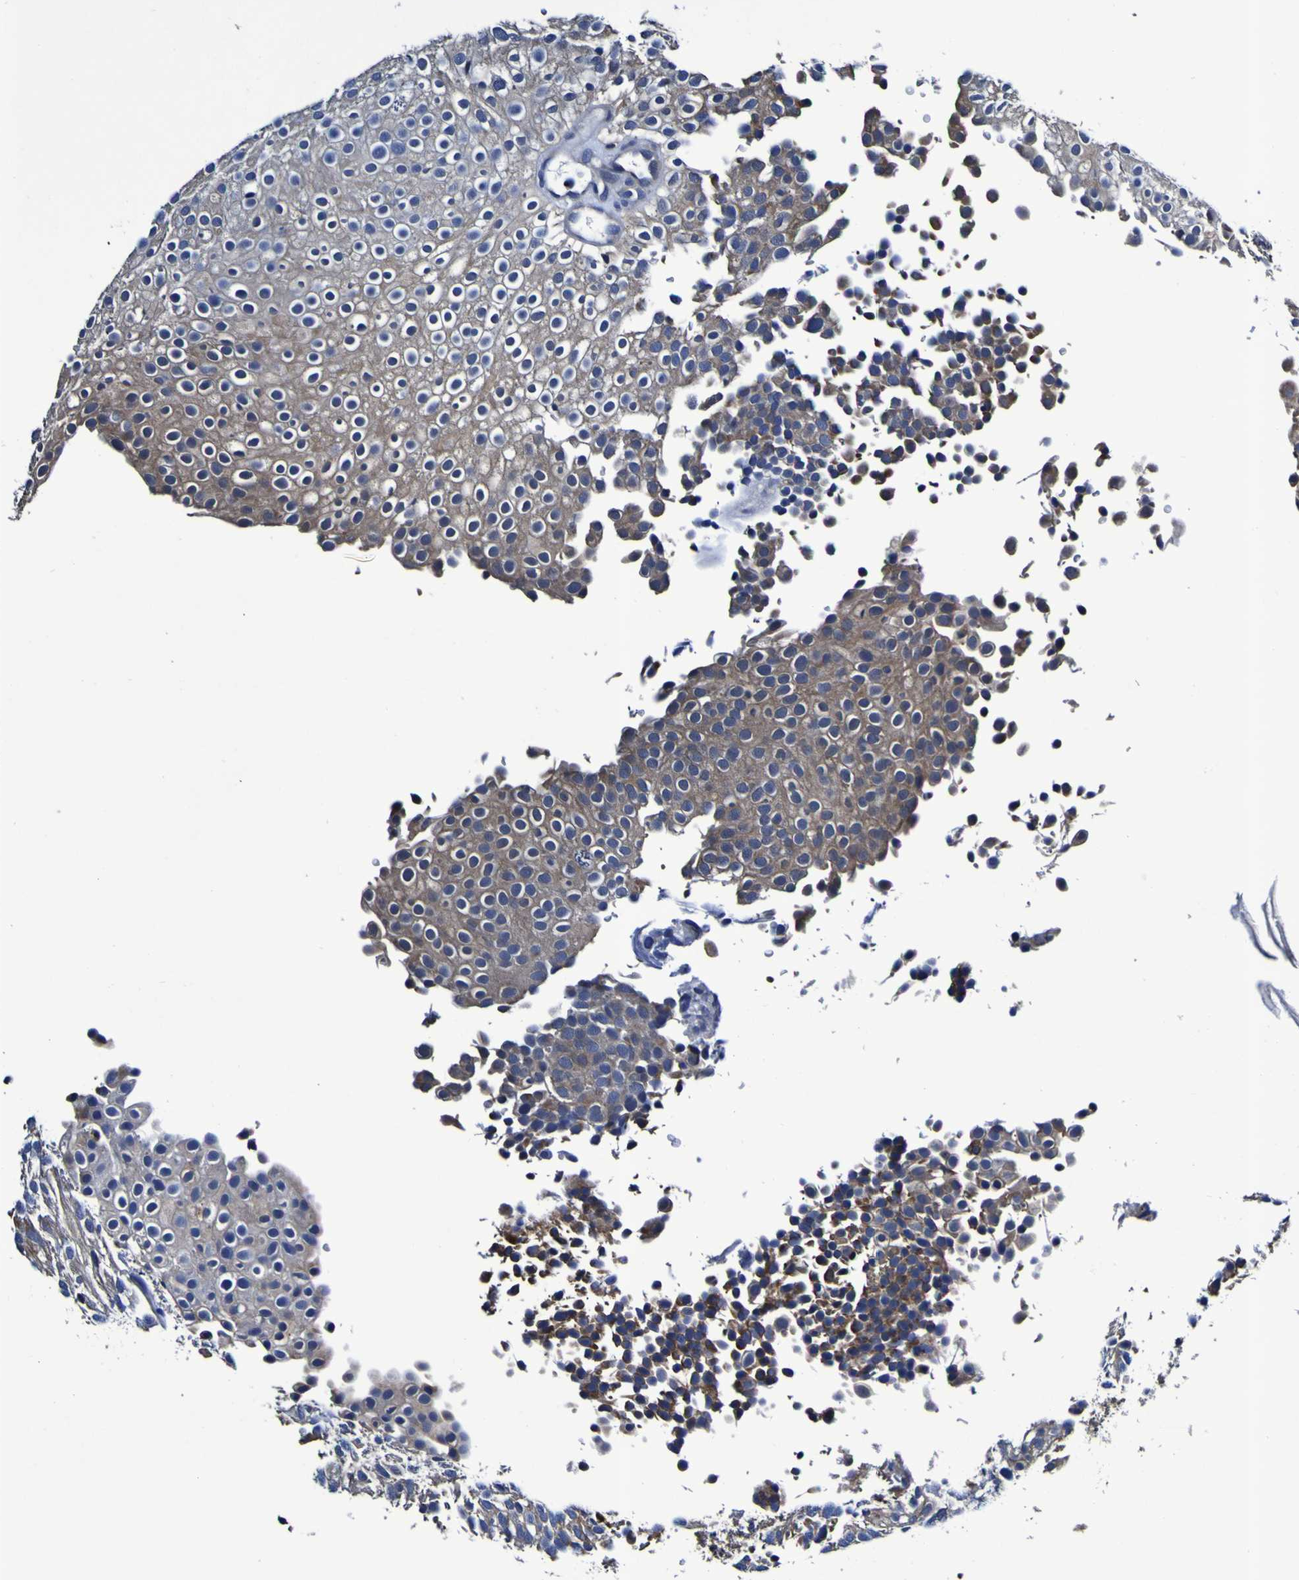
{"staining": {"intensity": "weak", "quantity": "<25%", "location": "cytoplasmic/membranous"}, "tissue": "urothelial cancer", "cell_type": "Tumor cells", "image_type": "cancer", "snomed": [{"axis": "morphology", "description": "Urothelial carcinoma, Low grade"}, {"axis": "topography", "description": "Urinary bladder"}], "caption": "The histopathology image shows no significant positivity in tumor cells of low-grade urothelial carcinoma.", "gene": "GPX1", "patient": {"sex": "male", "age": 78}}